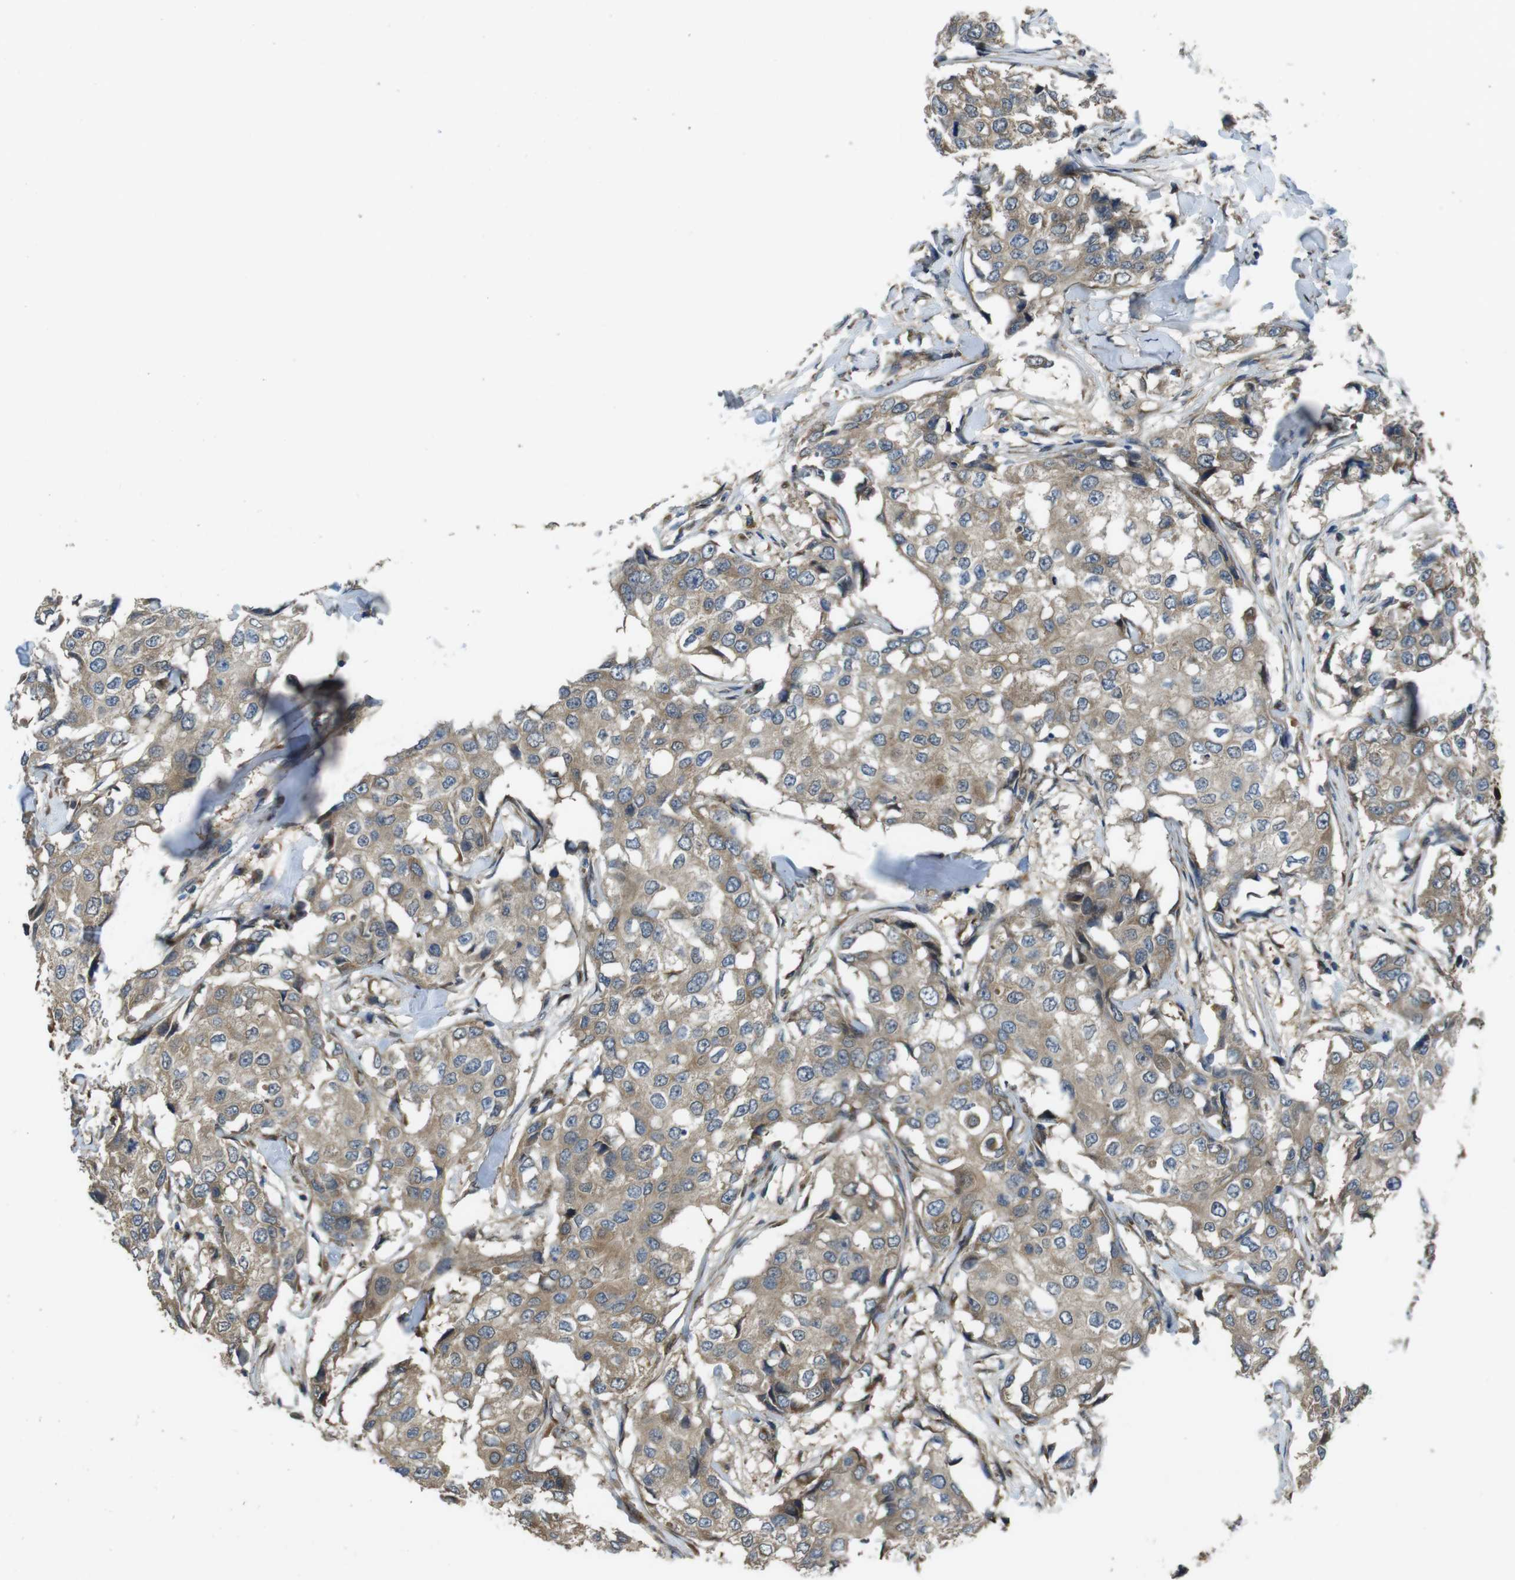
{"staining": {"intensity": "moderate", "quantity": ">75%", "location": "cytoplasmic/membranous"}, "tissue": "breast cancer", "cell_type": "Tumor cells", "image_type": "cancer", "snomed": [{"axis": "morphology", "description": "Duct carcinoma"}, {"axis": "topography", "description": "Breast"}], "caption": "Immunohistochemistry micrograph of neoplastic tissue: breast cancer (intraductal carcinoma) stained using immunohistochemistry reveals medium levels of moderate protein expression localized specifically in the cytoplasmic/membranous of tumor cells, appearing as a cytoplasmic/membranous brown color.", "gene": "RAB6A", "patient": {"sex": "female", "age": 27}}